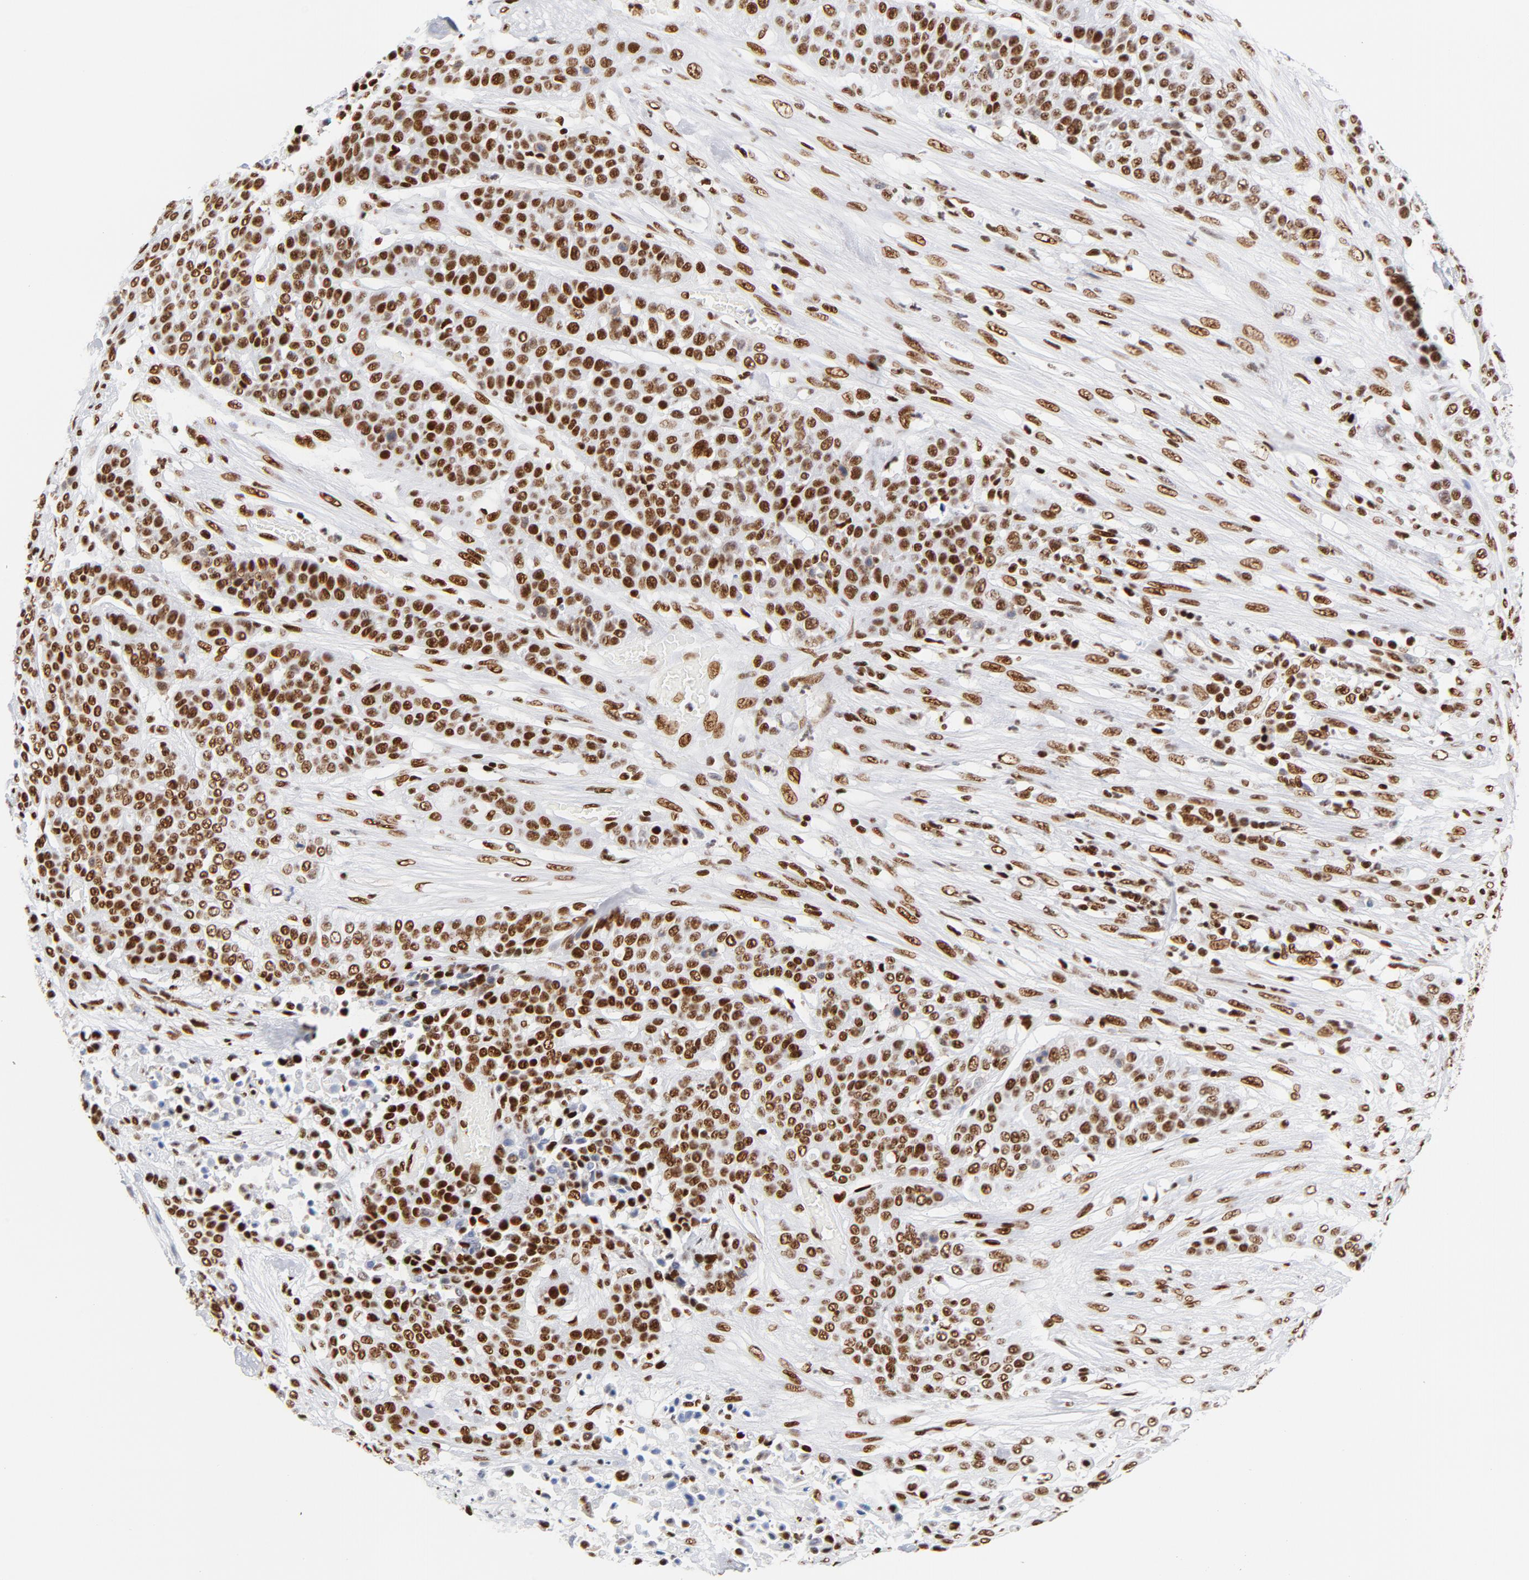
{"staining": {"intensity": "strong", "quantity": ">75%", "location": "nuclear"}, "tissue": "urothelial cancer", "cell_type": "Tumor cells", "image_type": "cancer", "snomed": [{"axis": "morphology", "description": "Urothelial carcinoma, High grade"}, {"axis": "topography", "description": "Urinary bladder"}], "caption": "This photomicrograph demonstrates IHC staining of urothelial carcinoma (high-grade), with high strong nuclear expression in approximately >75% of tumor cells.", "gene": "XRCC5", "patient": {"sex": "male", "age": 74}}